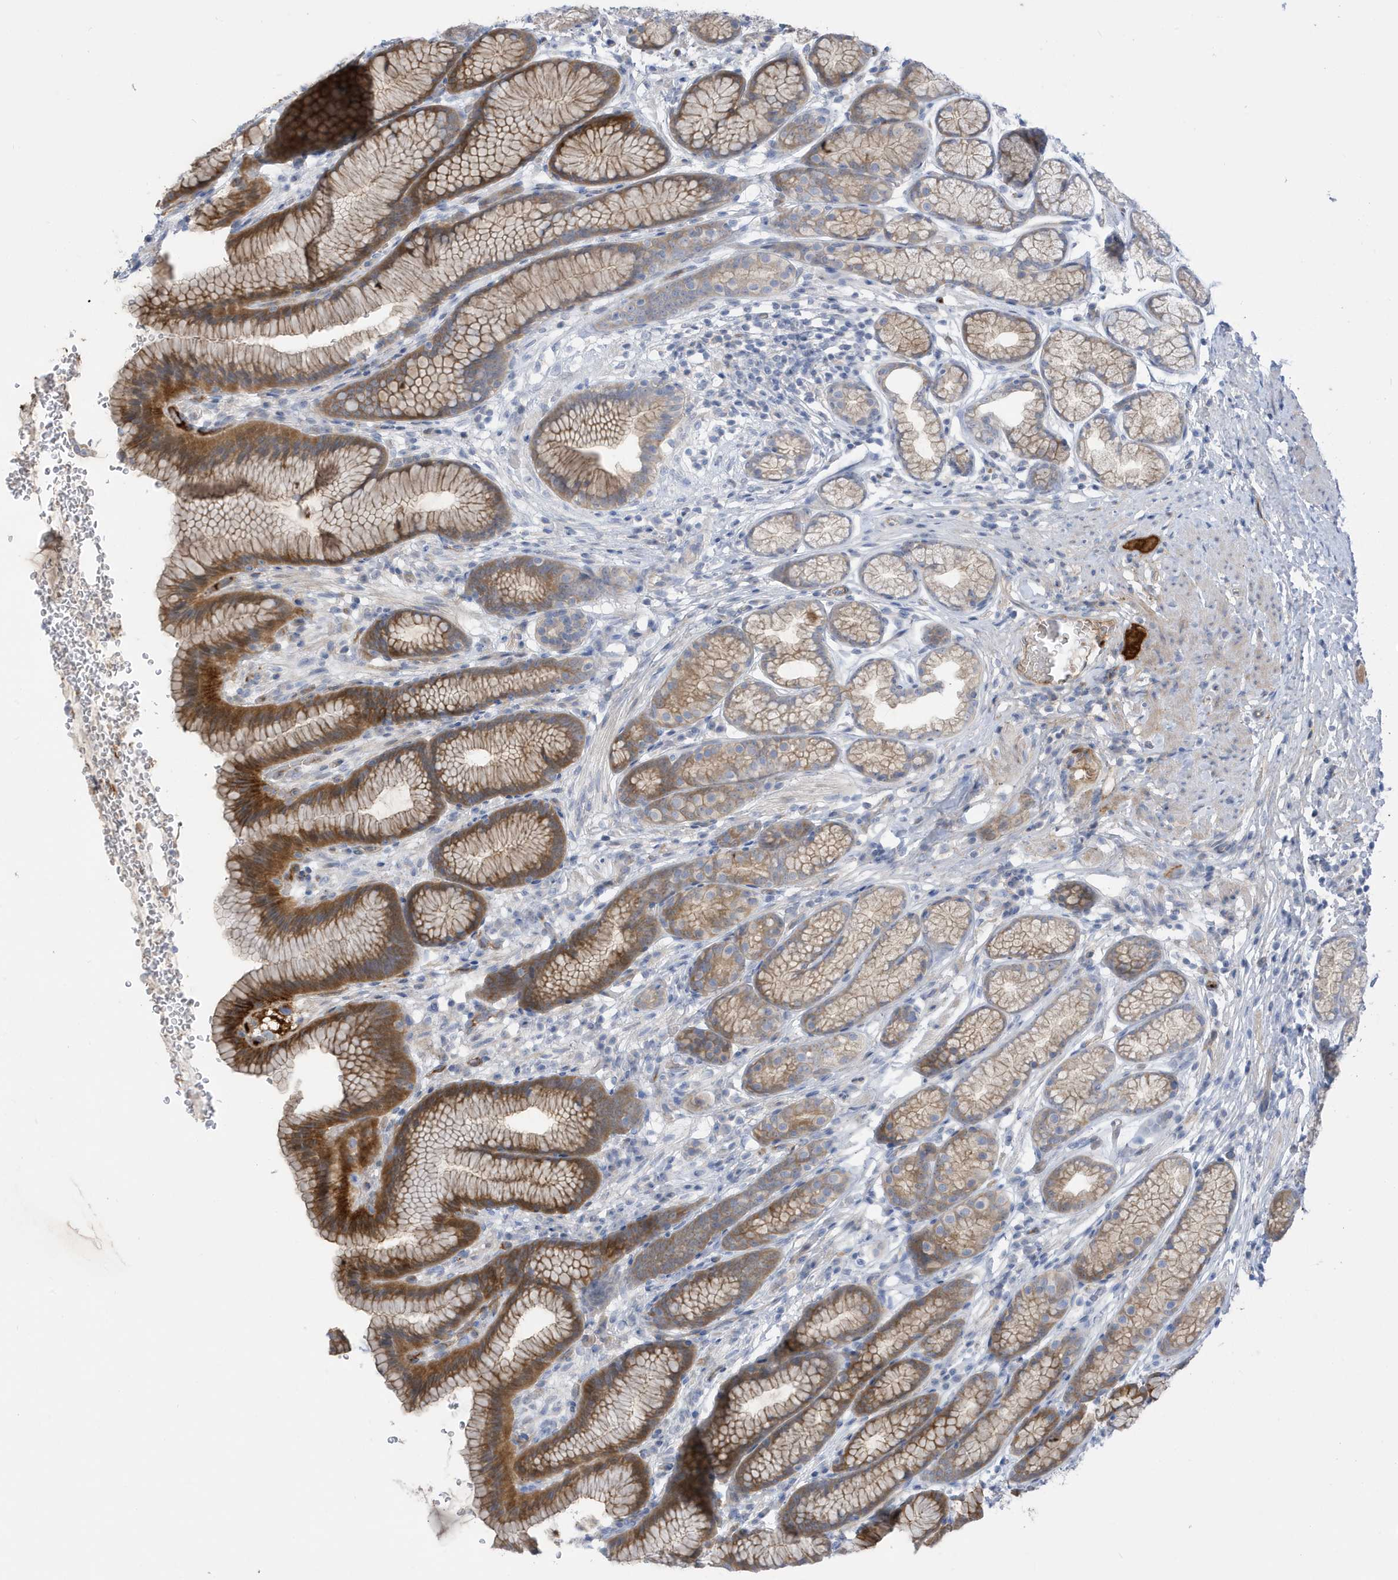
{"staining": {"intensity": "moderate", "quantity": "25%-75%", "location": "cytoplasmic/membranous"}, "tissue": "stomach", "cell_type": "Glandular cells", "image_type": "normal", "snomed": [{"axis": "morphology", "description": "Normal tissue, NOS"}, {"axis": "topography", "description": "Stomach"}], "caption": "Glandular cells reveal medium levels of moderate cytoplasmic/membranous expression in about 25%-75% of cells in normal human stomach. The staining was performed using DAB, with brown indicating positive protein expression. Nuclei are stained blue with hematoxylin.", "gene": "ATP13A5", "patient": {"sex": "male", "age": 42}}